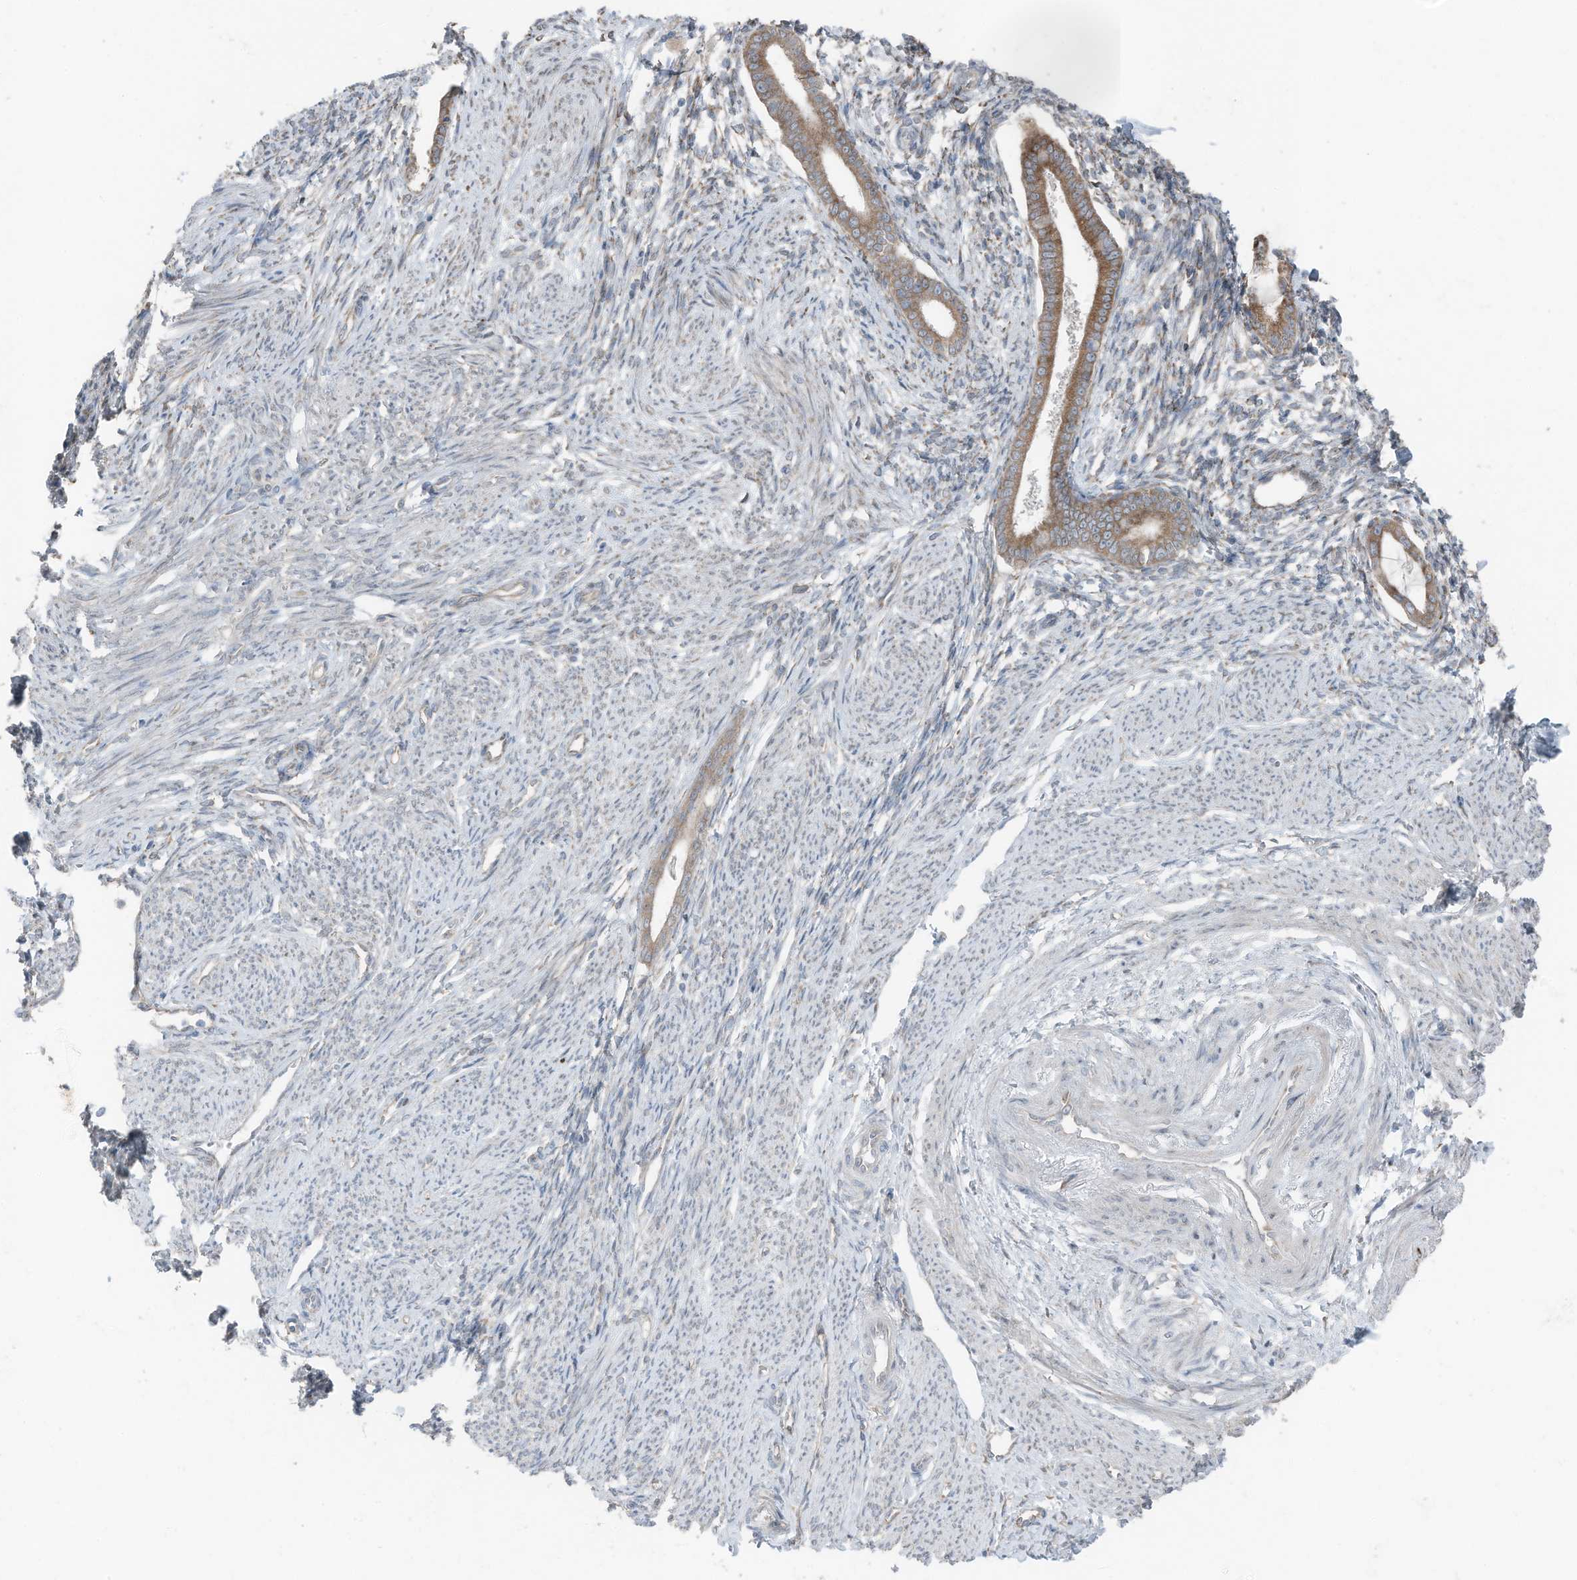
{"staining": {"intensity": "negative", "quantity": "none", "location": "none"}, "tissue": "endometrium", "cell_type": "Cells in endometrial stroma", "image_type": "normal", "snomed": [{"axis": "morphology", "description": "Normal tissue, NOS"}, {"axis": "topography", "description": "Endometrium"}], "caption": "The immunohistochemistry (IHC) micrograph has no significant positivity in cells in endometrial stroma of endometrium. (IHC, brightfield microscopy, high magnification).", "gene": "ARHGEF33", "patient": {"sex": "female", "age": 56}}